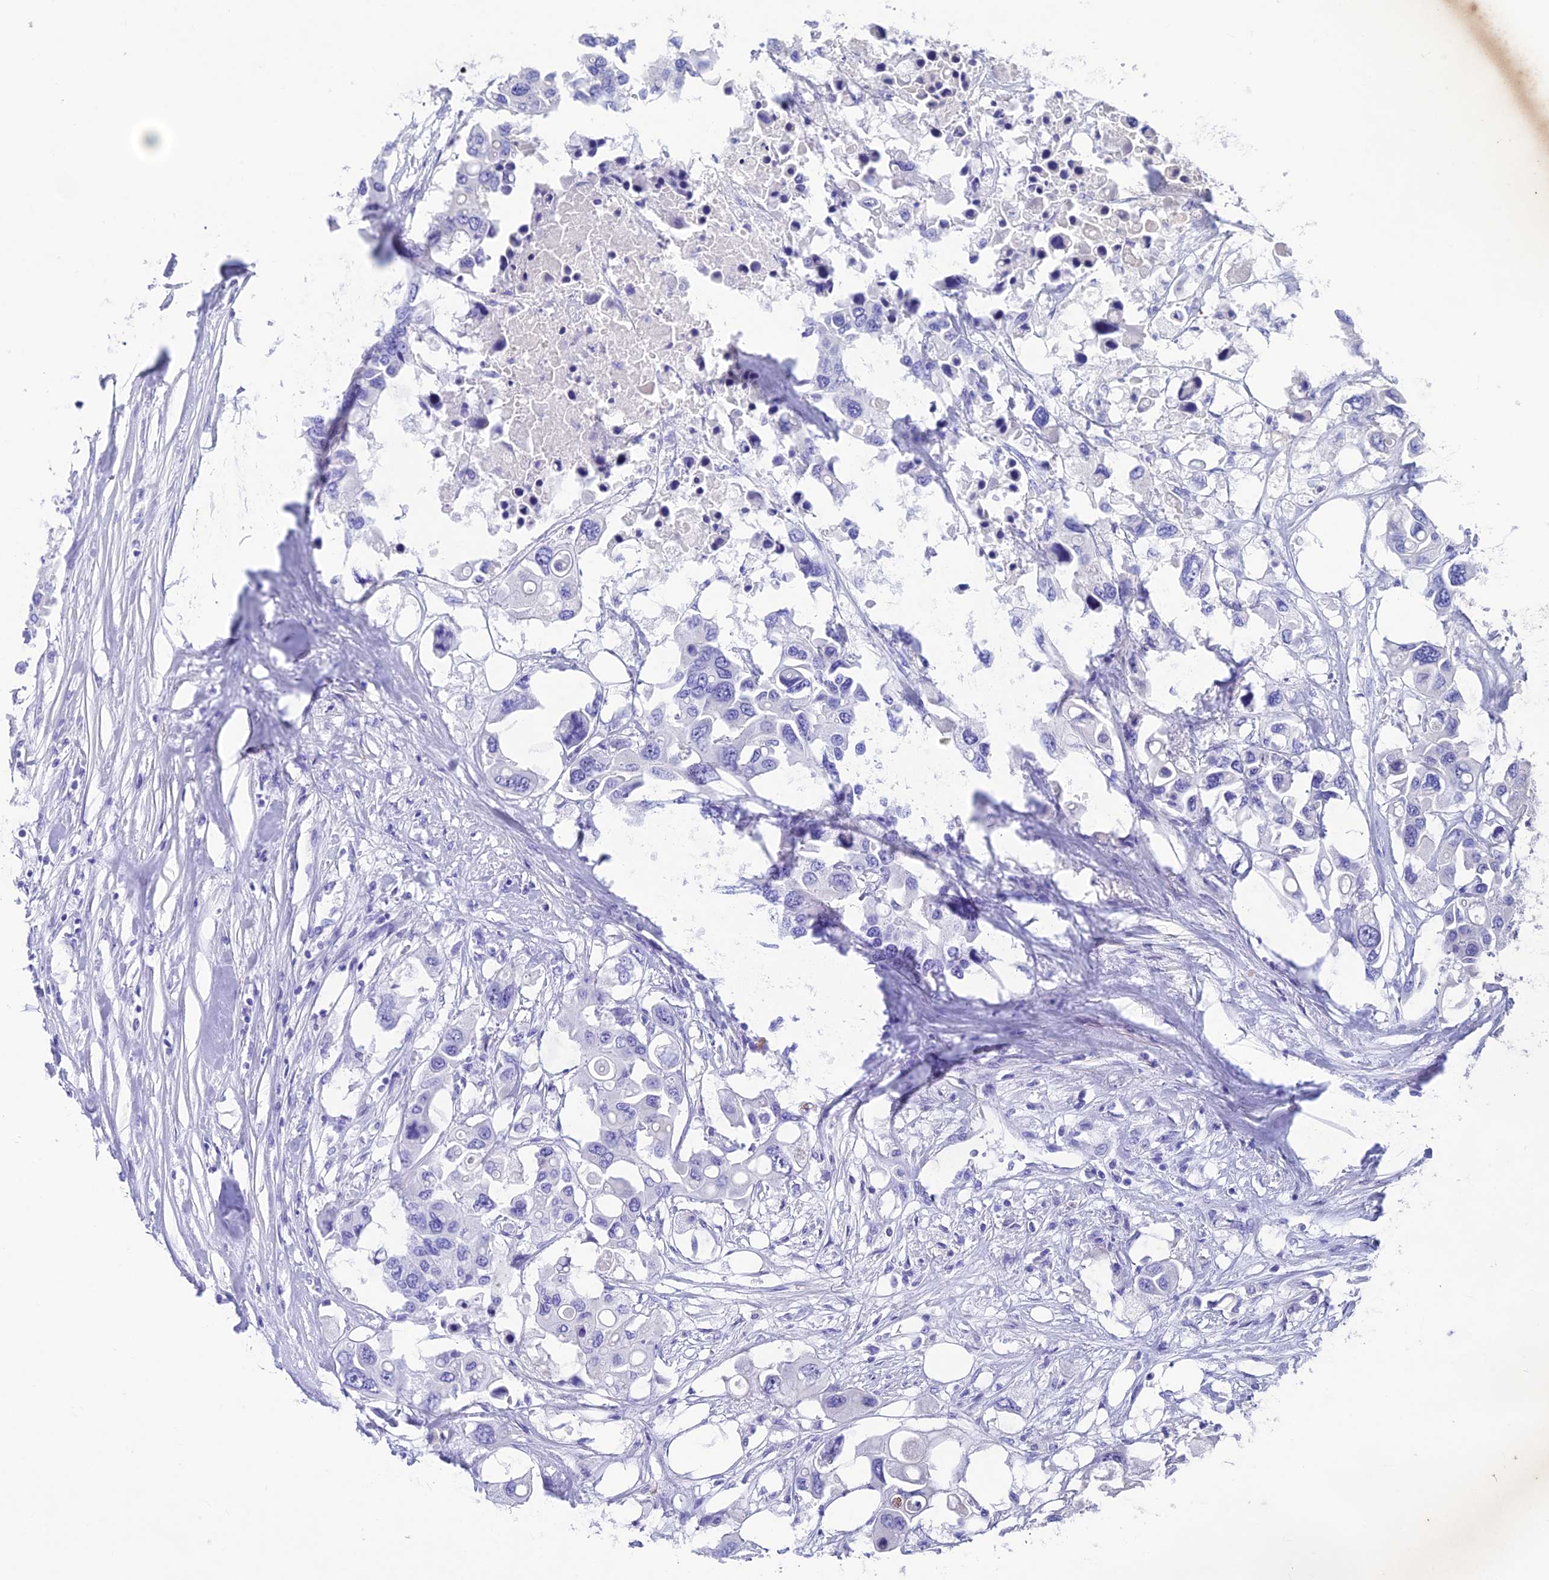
{"staining": {"intensity": "negative", "quantity": "none", "location": "none"}, "tissue": "colorectal cancer", "cell_type": "Tumor cells", "image_type": "cancer", "snomed": [{"axis": "morphology", "description": "Adenocarcinoma, NOS"}, {"axis": "topography", "description": "Colon"}], "caption": "High power microscopy image of an immunohistochemistry micrograph of adenocarcinoma (colorectal), revealing no significant positivity in tumor cells.", "gene": "GNG11", "patient": {"sex": "male", "age": 77}}